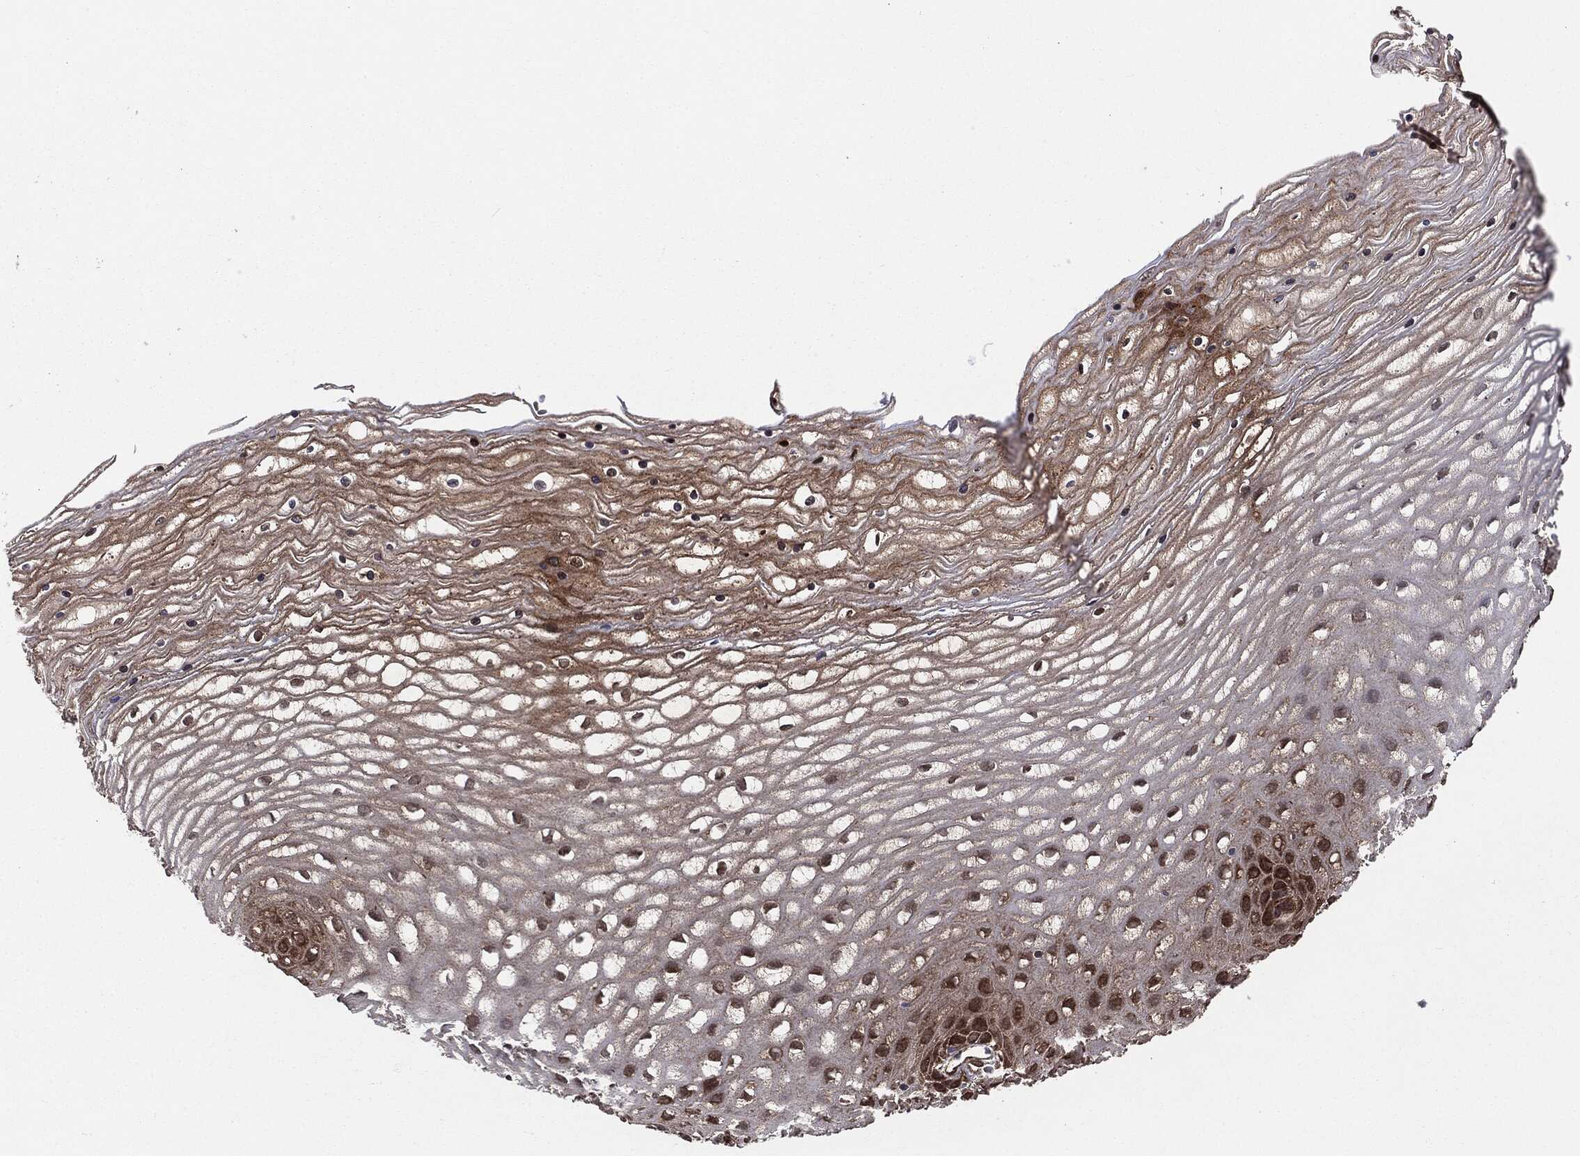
{"staining": {"intensity": "moderate", "quantity": ">75%", "location": "cytoplasmic/membranous"}, "tissue": "cervix", "cell_type": "Glandular cells", "image_type": "normal", "snomed": [{"axis": "morphology", "description": "Normal tissue, NOS"}, {"axis": "topography", "description": "Cervix"}], "caption": "Immunohistochemistry (IHC) image of normal cervix stained for a protein (brown), which reveals medium levels of moderate cytoplasmic/membranous staining in about >75% of glandular cells.", "gene": "NME1", "patient": {"sex": "female", "age": 35}}